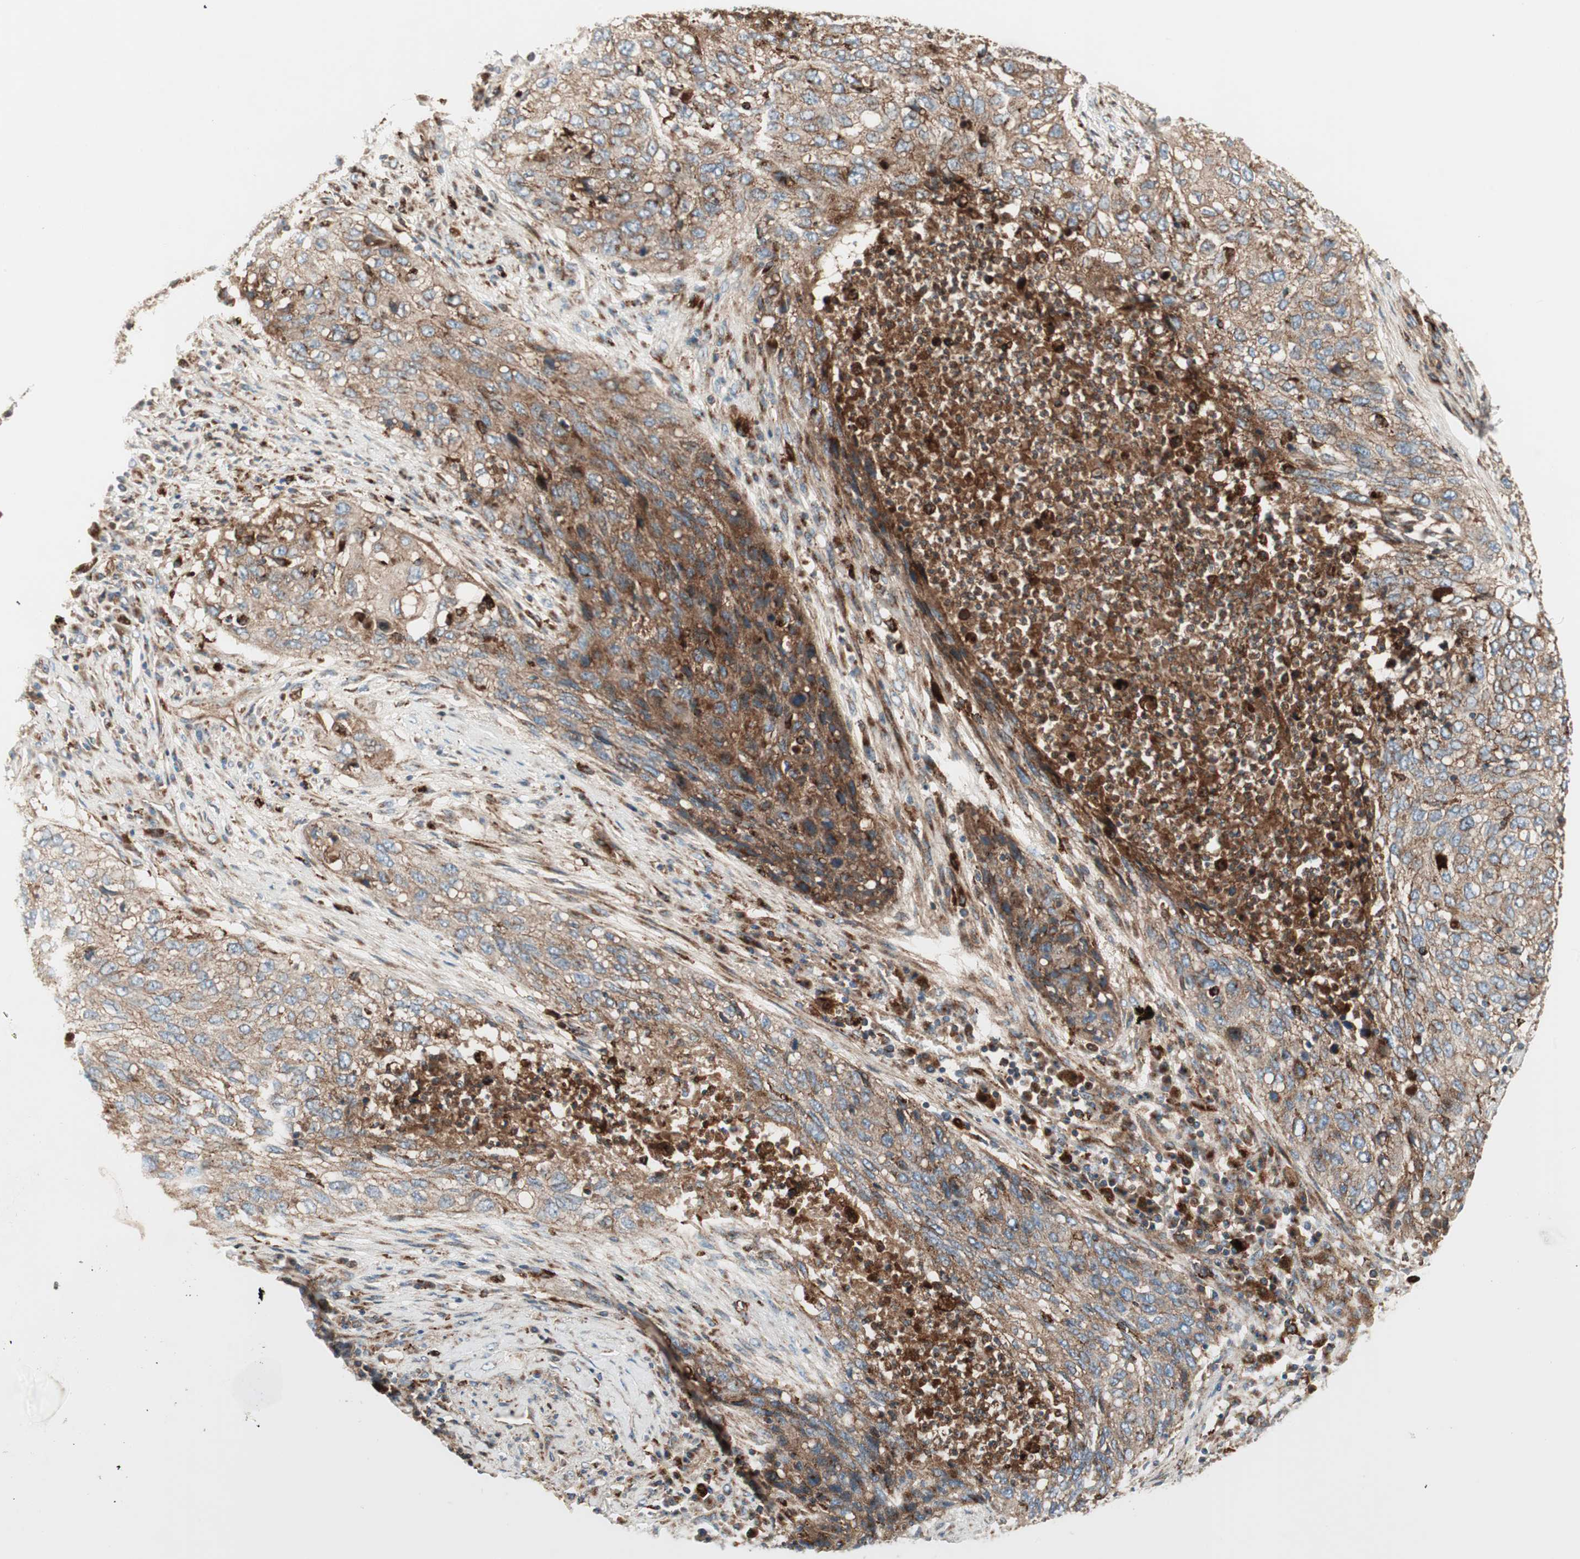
{"staining": {"intensity": "weak", "quantity": ">75%", "location": "cytoplasmic/membranous"}, "tissue": "lung cancer", "cell_type": "Tumor cells", "image_type": "cancer", "snomed": [{"axis": "morphology", "description": "Squamous cell carcinoma, NOS"}, {"axis": "topography", "description": "Lung"}], "caption": "Immunohistochemical staining of human lung cancer displays low levels of weak cytoplasmic/membranous expression in about >75% of tumor cells. The protein is shown in brown color, while the nuclei are stained blue.", "gene": "ATP6V1G1", "patient": {"sex": "female", "age": 63}}